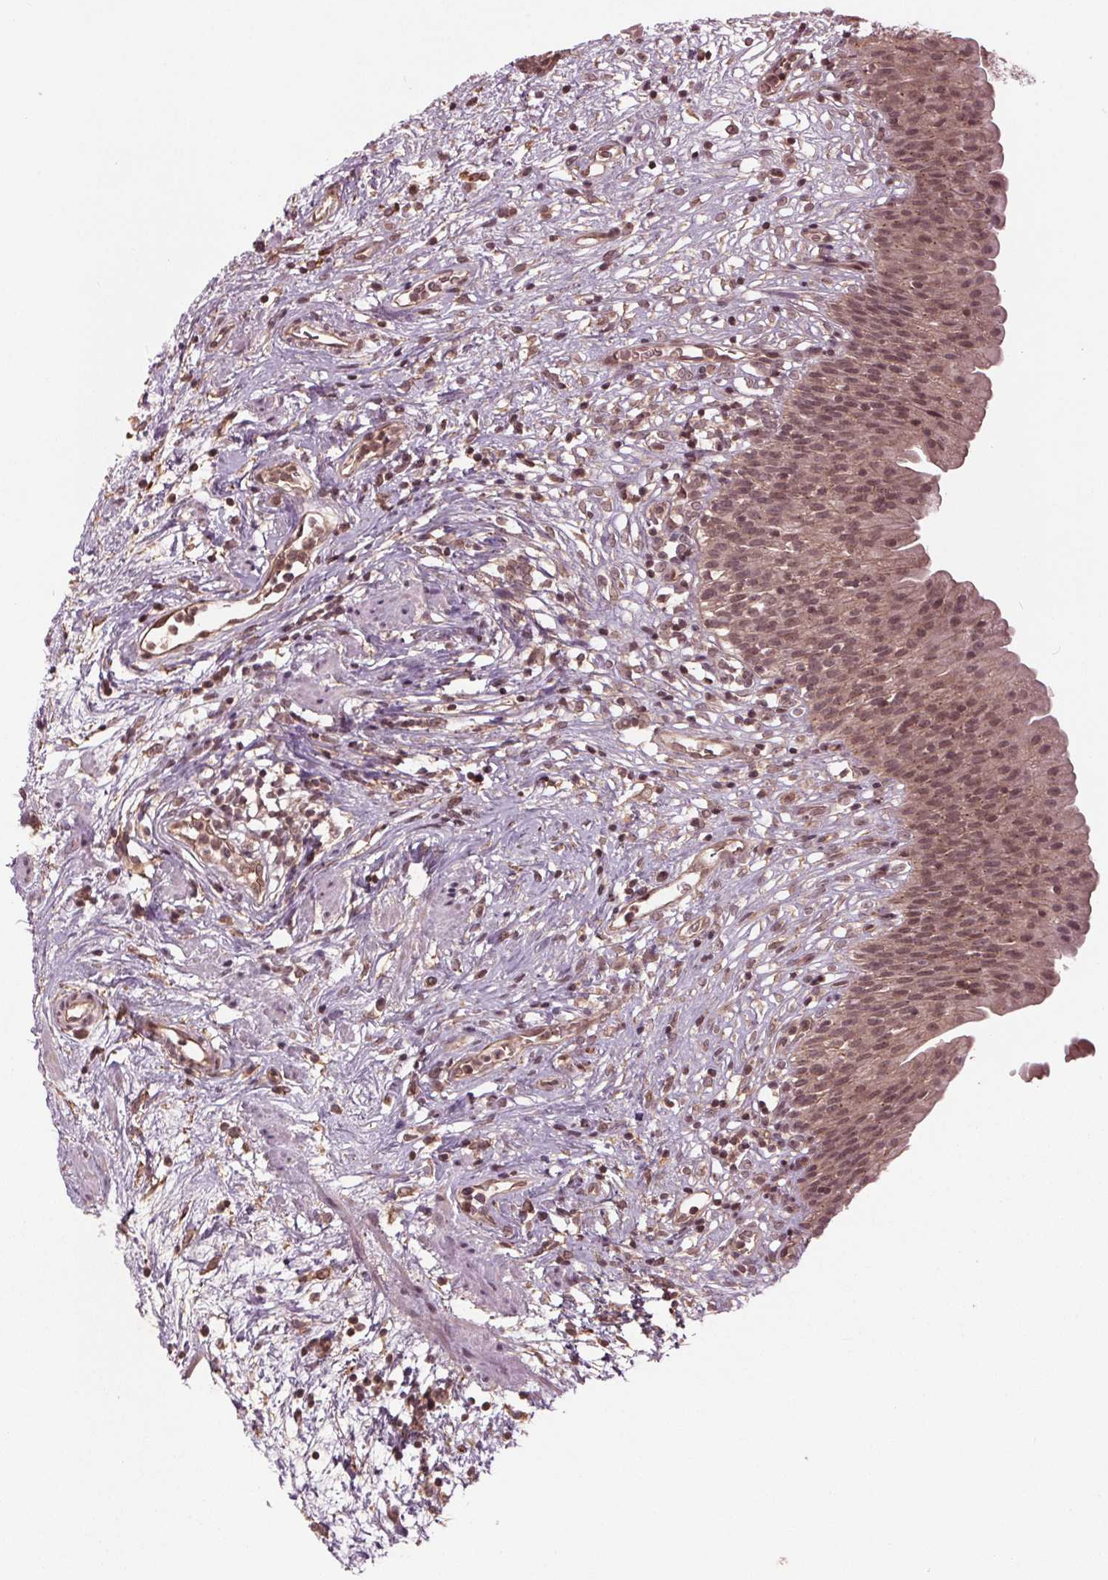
{"staining": {"intensity": "moderate", "quantity": ">75%", "location": "cytoplasmic/membranous,nuclear"}, "tissue": "urinary bladder", "cell_type": "Urothelial cells", "image_type": "normal", "snomed": [{"axis": "morphology", "description": "Normal tissue, NOS"}, {"axis": "topography", "description": "Urinary bladder"}], "caption": "Immunohistochemistry (DAB) staining of unremarkable urinary bladder displays moderate cytoplasmic/membranous,nuclear protein expression in about >75% of urothelial cells. (DAB (3,3'-diaminobenzidine) IHC, brown staining for protein, blue staining for nuclei).", "gene": "BTBD1", "patient": {"sex": "male", "age": 76}}